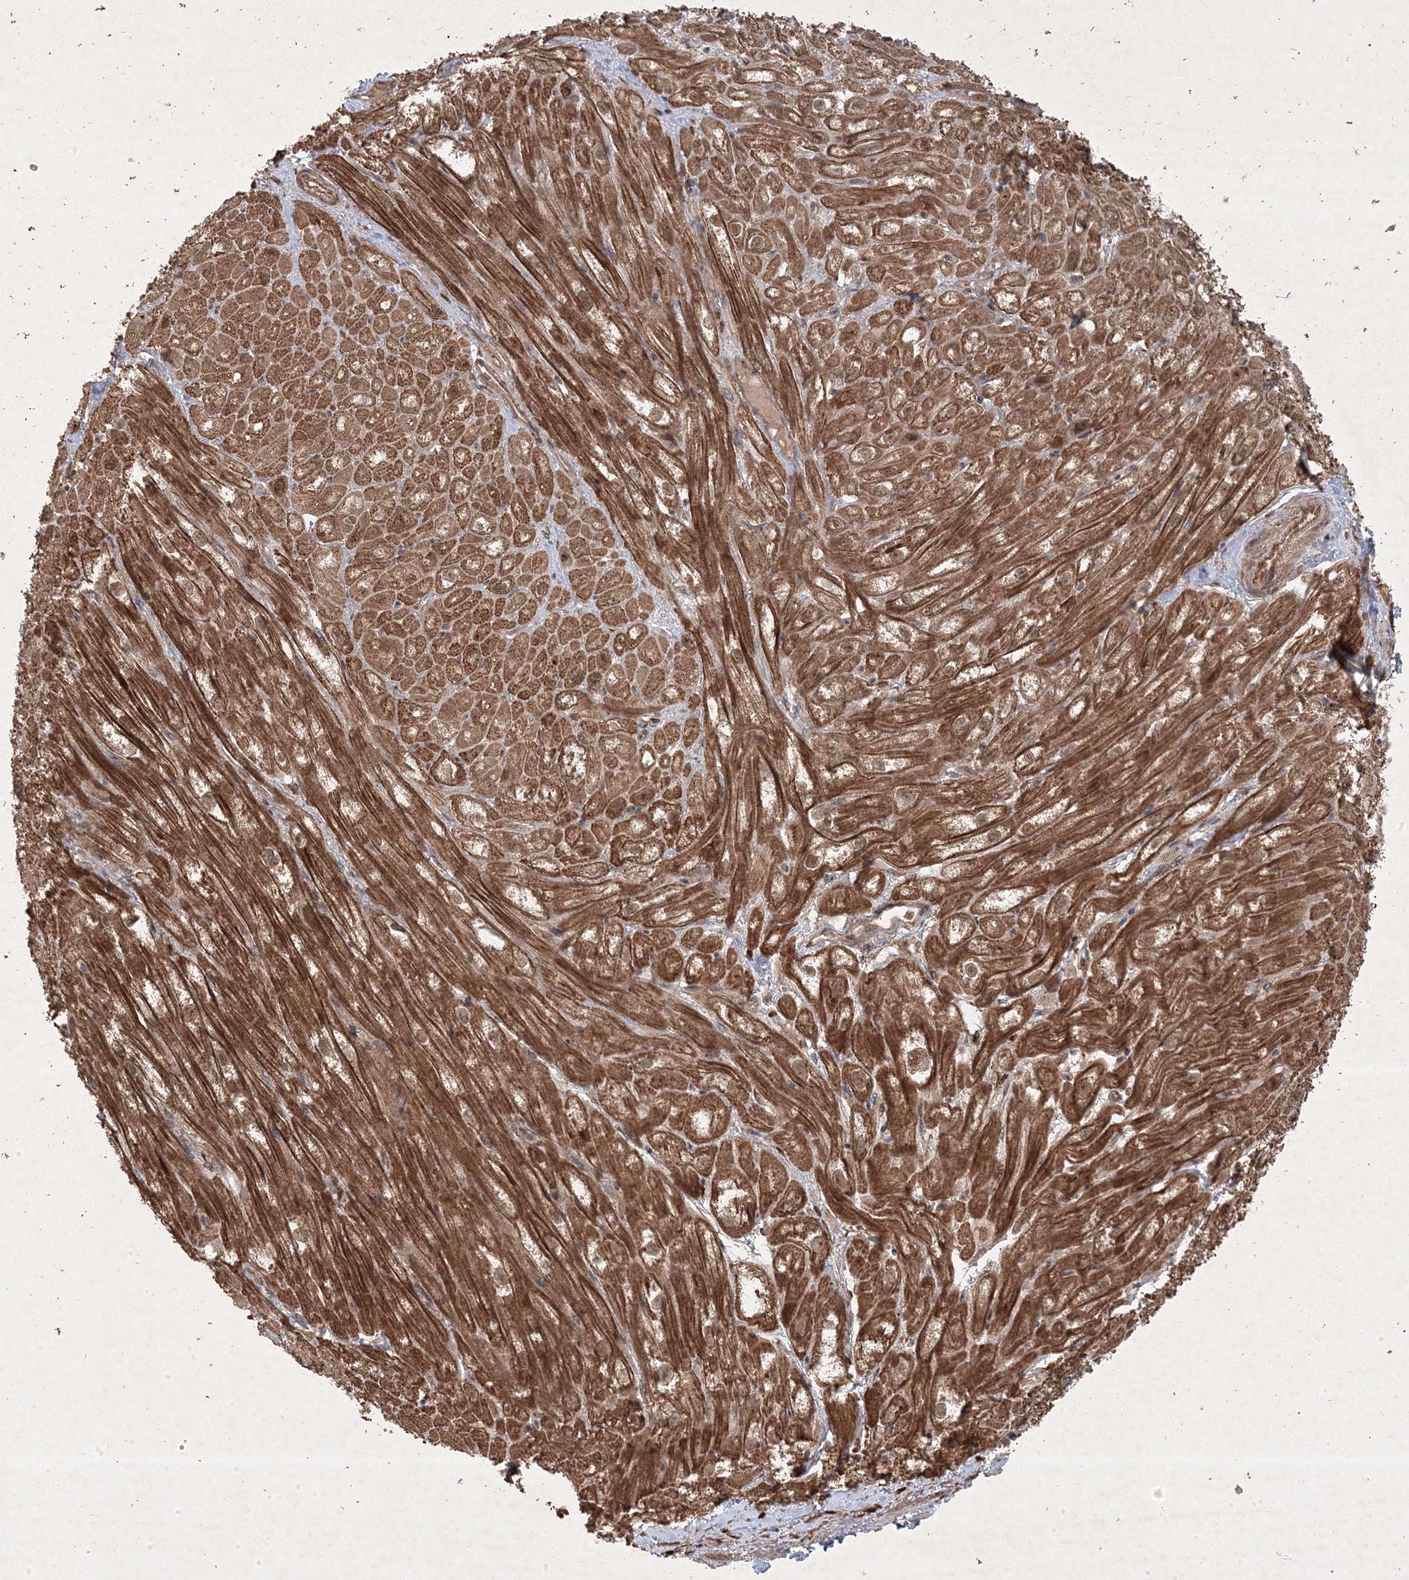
{"staining": {"intensity": "strong", "quantity": ">75%", "location": "cytoplasmic/membranous"}, "tissue": "heart muscle", "cell_type": "Cardiomyocytes", "image_type": "normal", "snomed": [{"axis": "morphology", "description": "Normal tissue, NOS"}, {"axis": "topography", "description": "Heart"}], "caption": "High-power microscopy captured an IHC photomicrograph of normal heart muscle, revealing strong cytoplasmic/membranous expression in about >75% of cardiomyocytes. (DAB IHC, brown staining for protein, blue staining for nuclei).", "gene": "PLEKHM2", "patient": {"sex": "male", "age": 50}}